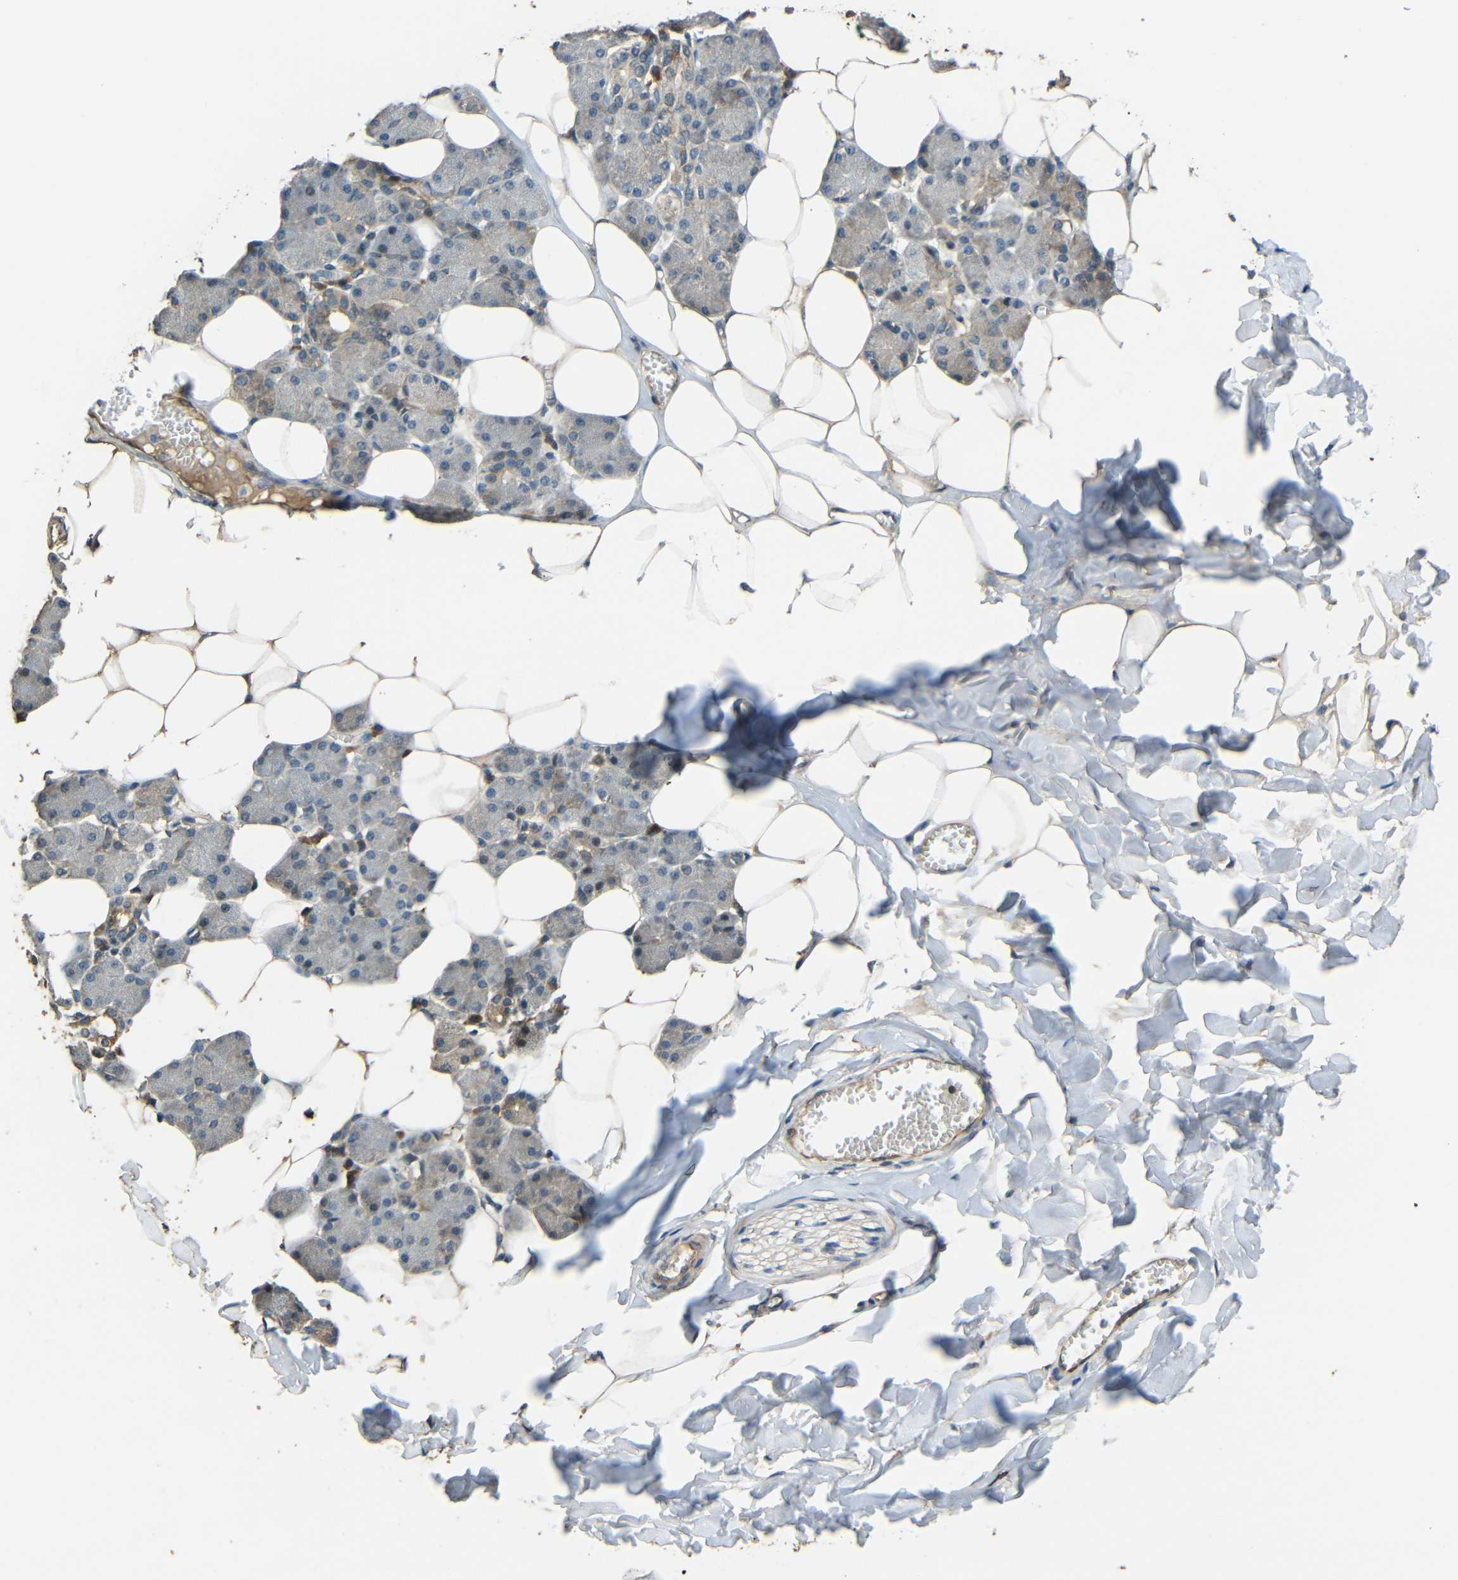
{"staining": {"intensity": "moderate", "quantity": "25%-75%", "location": "cytoplasmic/membranous"}, "tissue": "salivary gland", "cell_type": "Glandular cells", "image_type": "normal", "snomed": [{"axis": "morphology", "description": "Normal tissue, NOS"}, {"axis": "morphology", "description": "Adenoma, NOS"}, {"axis": "topography", "description": "Salivary gland"}], "caption": "A brown stain highlights moderate cytoplasmic/membranous positivity of a protein in glandular cells of unremarkable salivary gland.", "gene": "ACACA", "patient": {"sex": "female", "age": 32}}